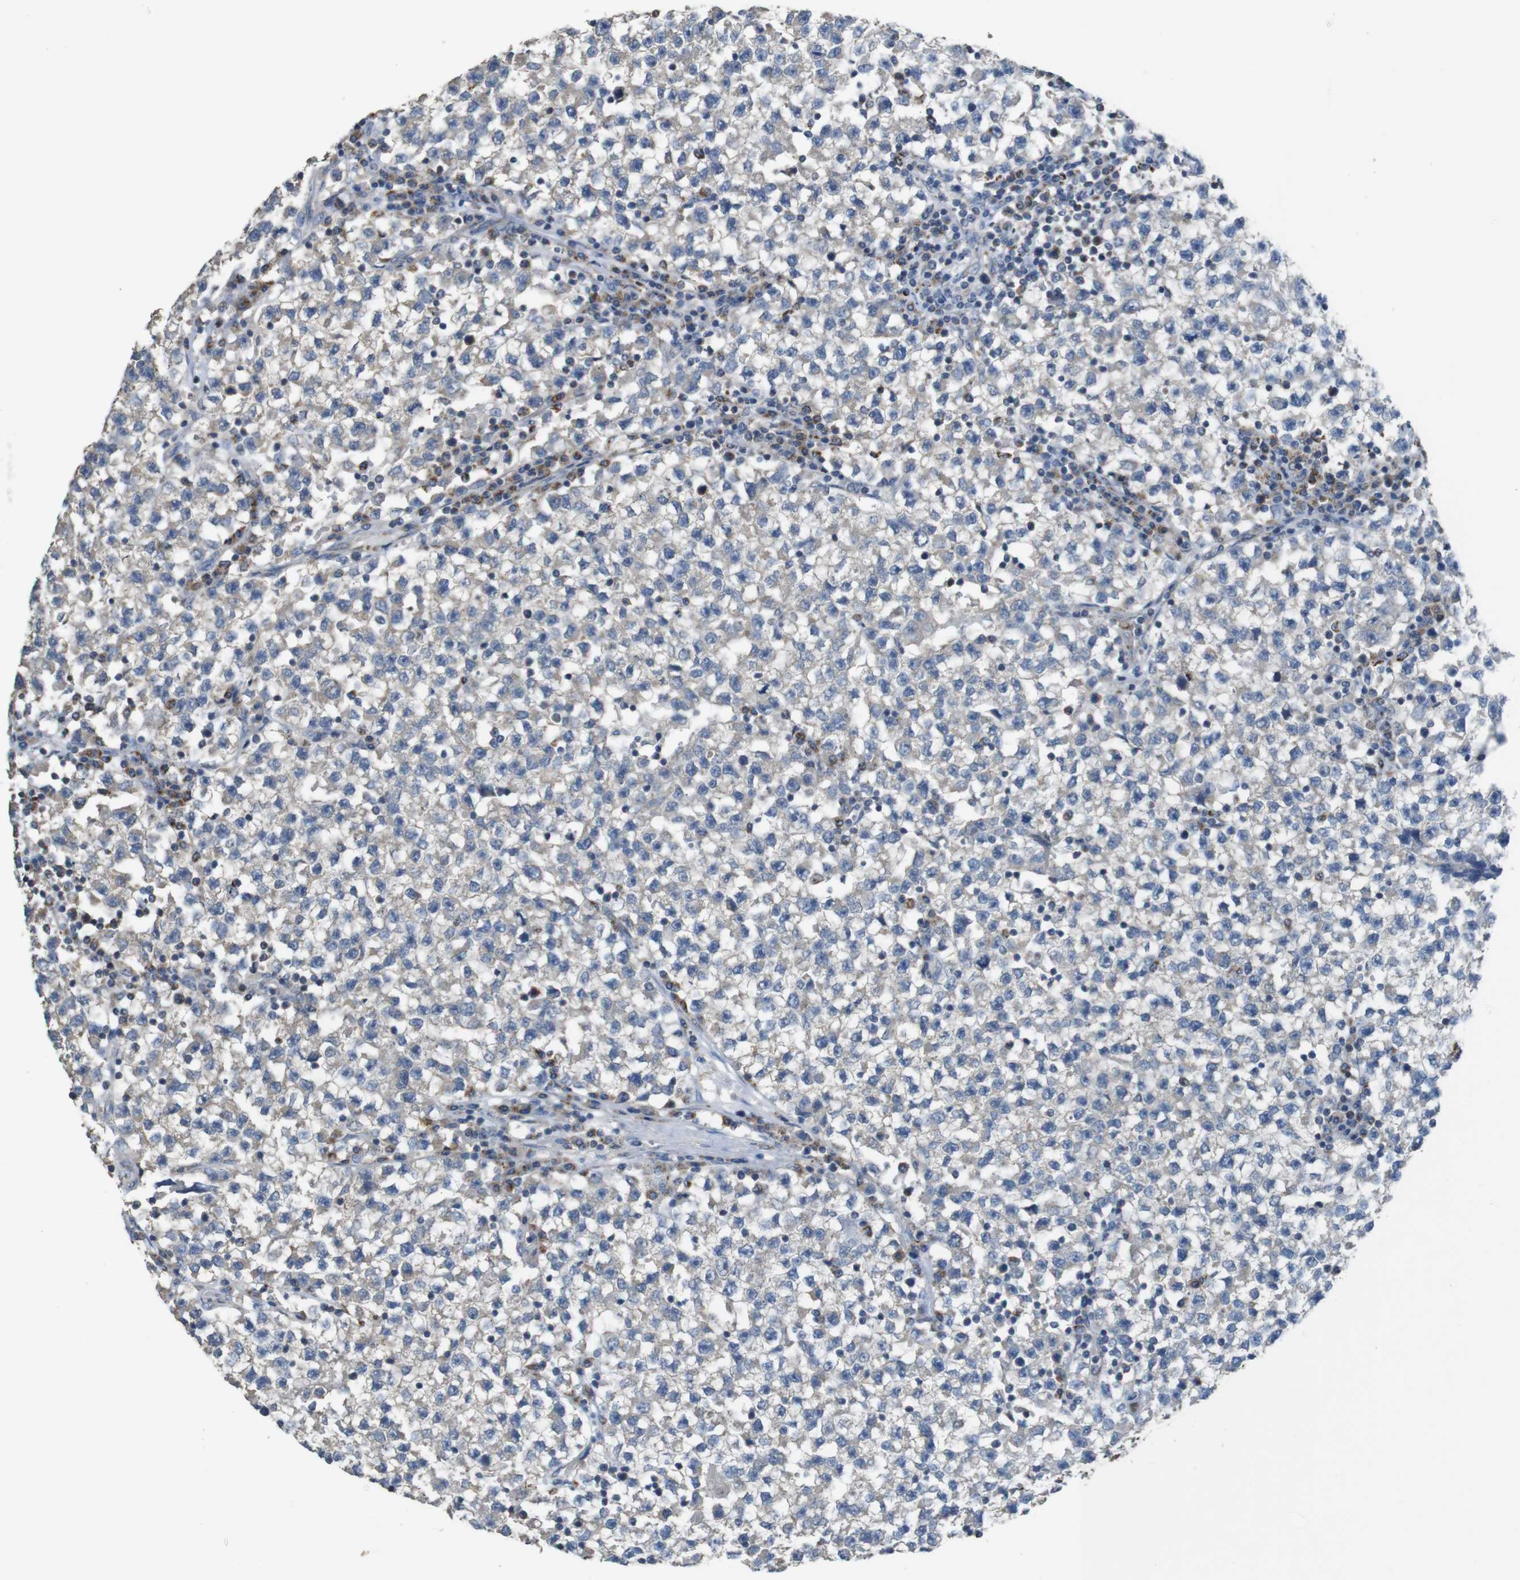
{"staining": {"intensity": "negative", "quantity": "none", "location": "none"}, "tissue": "testis cancer", "cell_type": "Tumor cells", "image_type": "cancer", "snomed": [{"axis": "morphology", "description": "Seminoma, NOS"}, {"axis": "topography", "description": "Testis"}], "caption": "This is a photomicrograph of IHC staining of testis cancer, which shows no expression in tumor cells.", "gene": "CALHM2", "patient": {"sex": "male", "age": 22}}